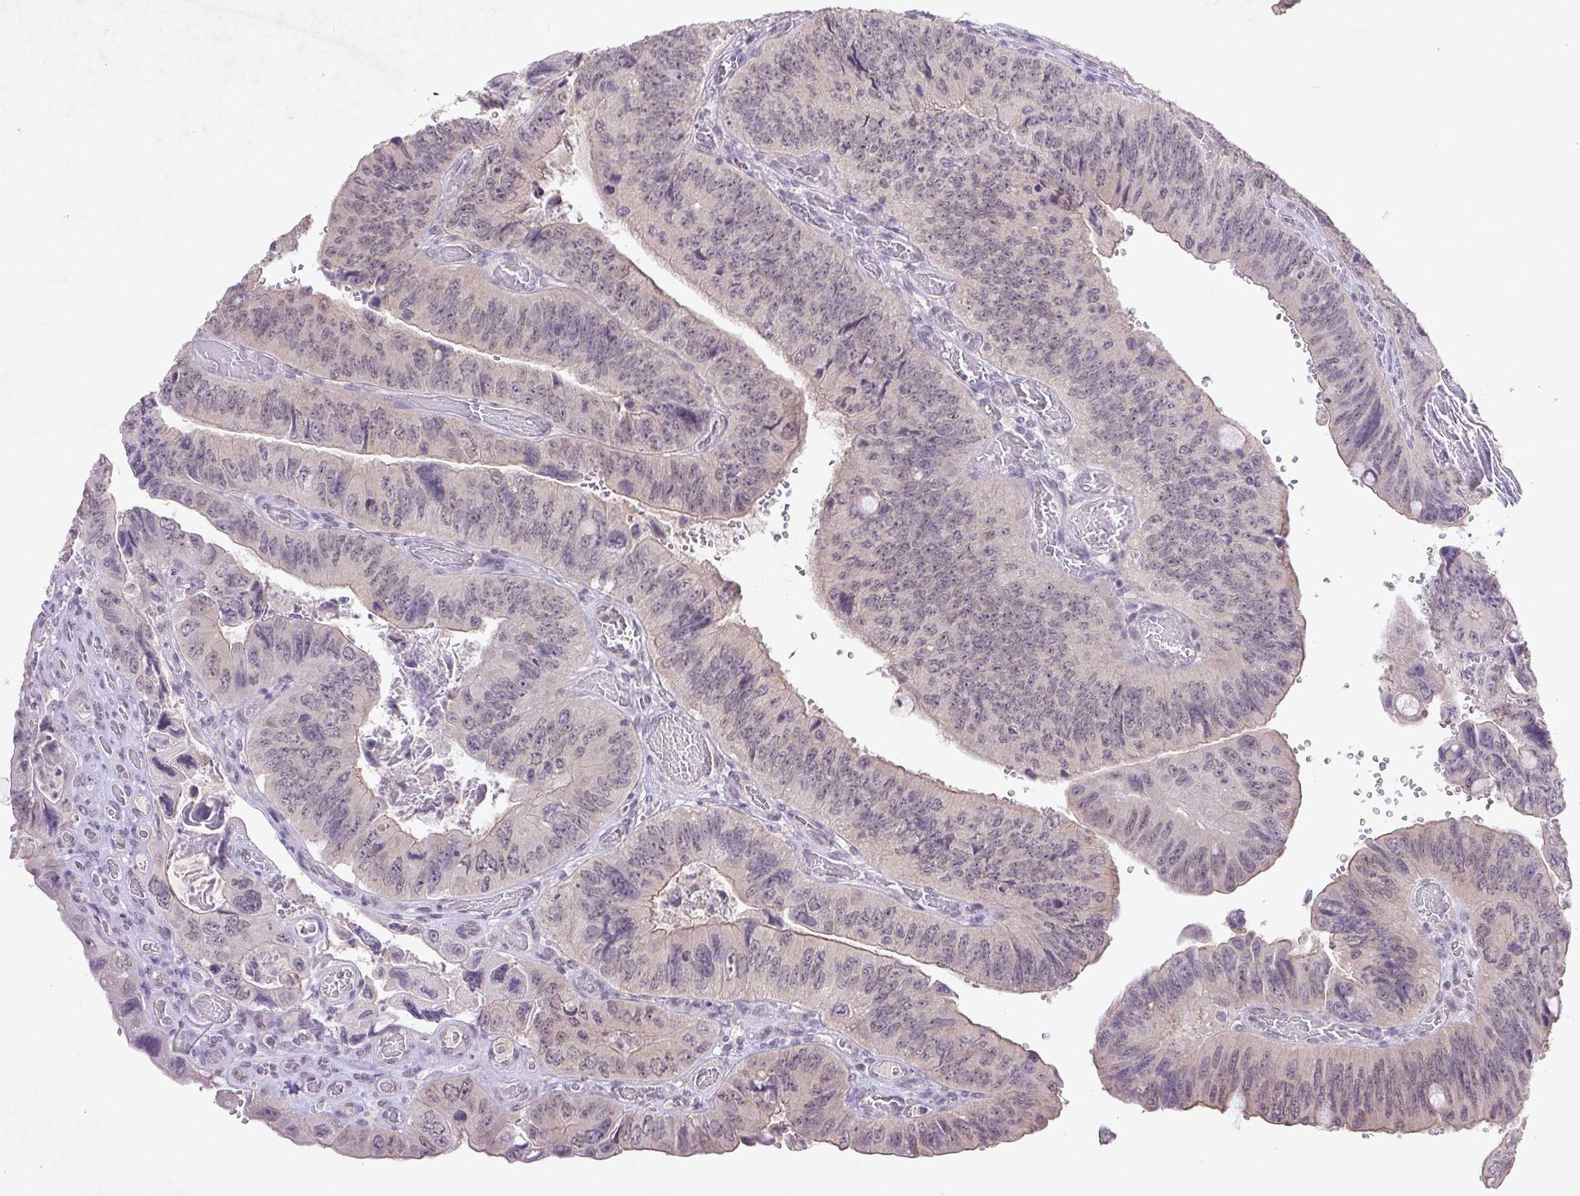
{"staining": {"intensity": "negative", "quantity": "none", "location": "none"}, "tissue": "colorectal cancer", "cell_type": "Tumor cells", "image_type": "cancer", "snomed": [{"axis": "morphology", "description": "Adenocarcinoma, NOS"}, {"axis": "topography", "description": "Colon"}], "caption": "A micrograph of adenocarcinoma (colorectal) stained for a protein demonstrates no brown staining in tumor cells.", "gene": "FAM168B", "patient": {"sex": "female", "age": 84}}